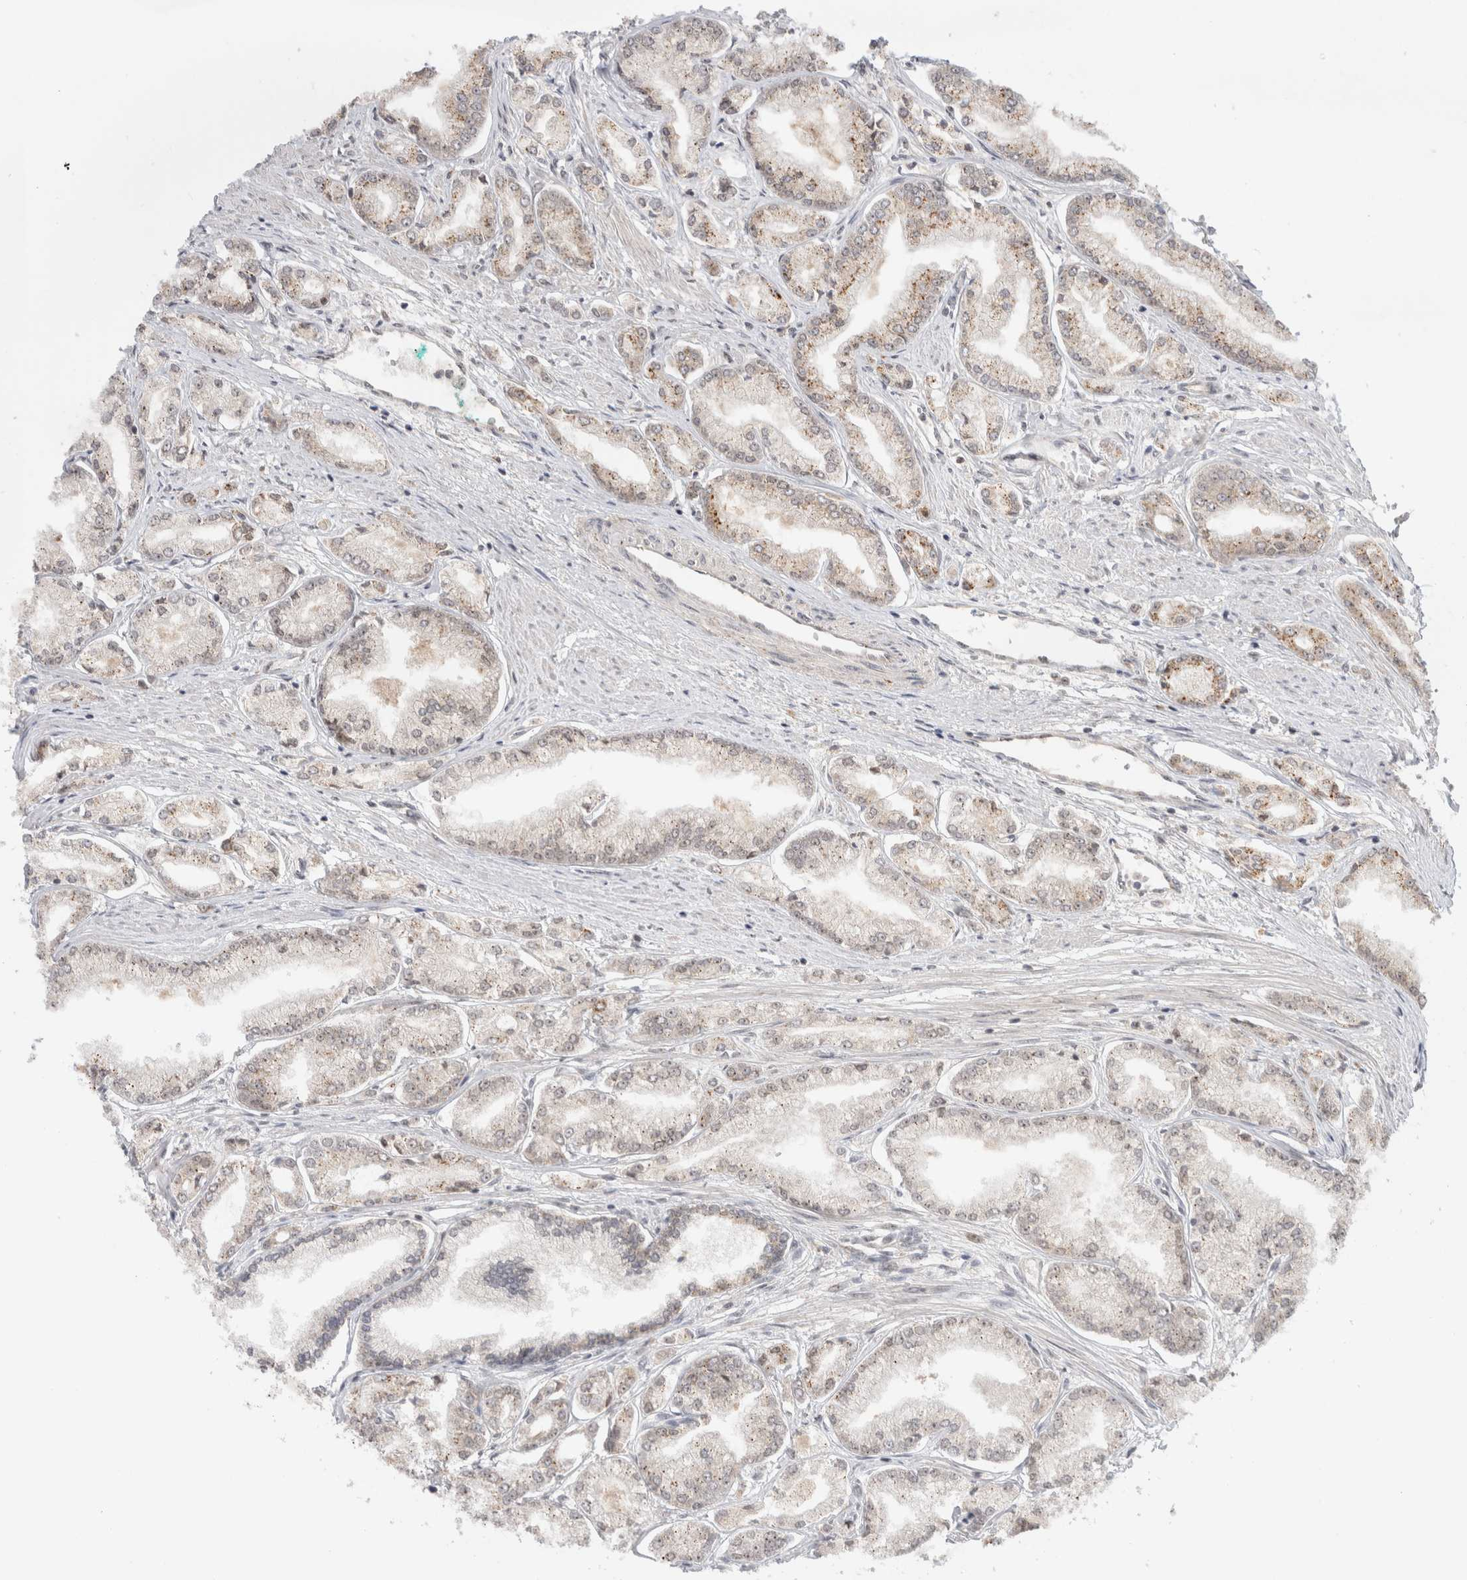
{"staining": {"intensity": "negative", "quantity": "none", "location": "none"}, "tissue": "prostate cancer", "cell_type": "Tumor cells", "image_type": "cancer", "snomed": [{"axis": "morphology", "description": "Adenocarcinoma, Low grade"}, {"axis": "topography", "description": "Prostate"}], "caption": "Tumor cells are negative for protein expression in human prostate cancer (adenocarcinoma (low-grade)).", "gene": "MPHOSPH6", "patient": {"sex": "male", "age": 52}}